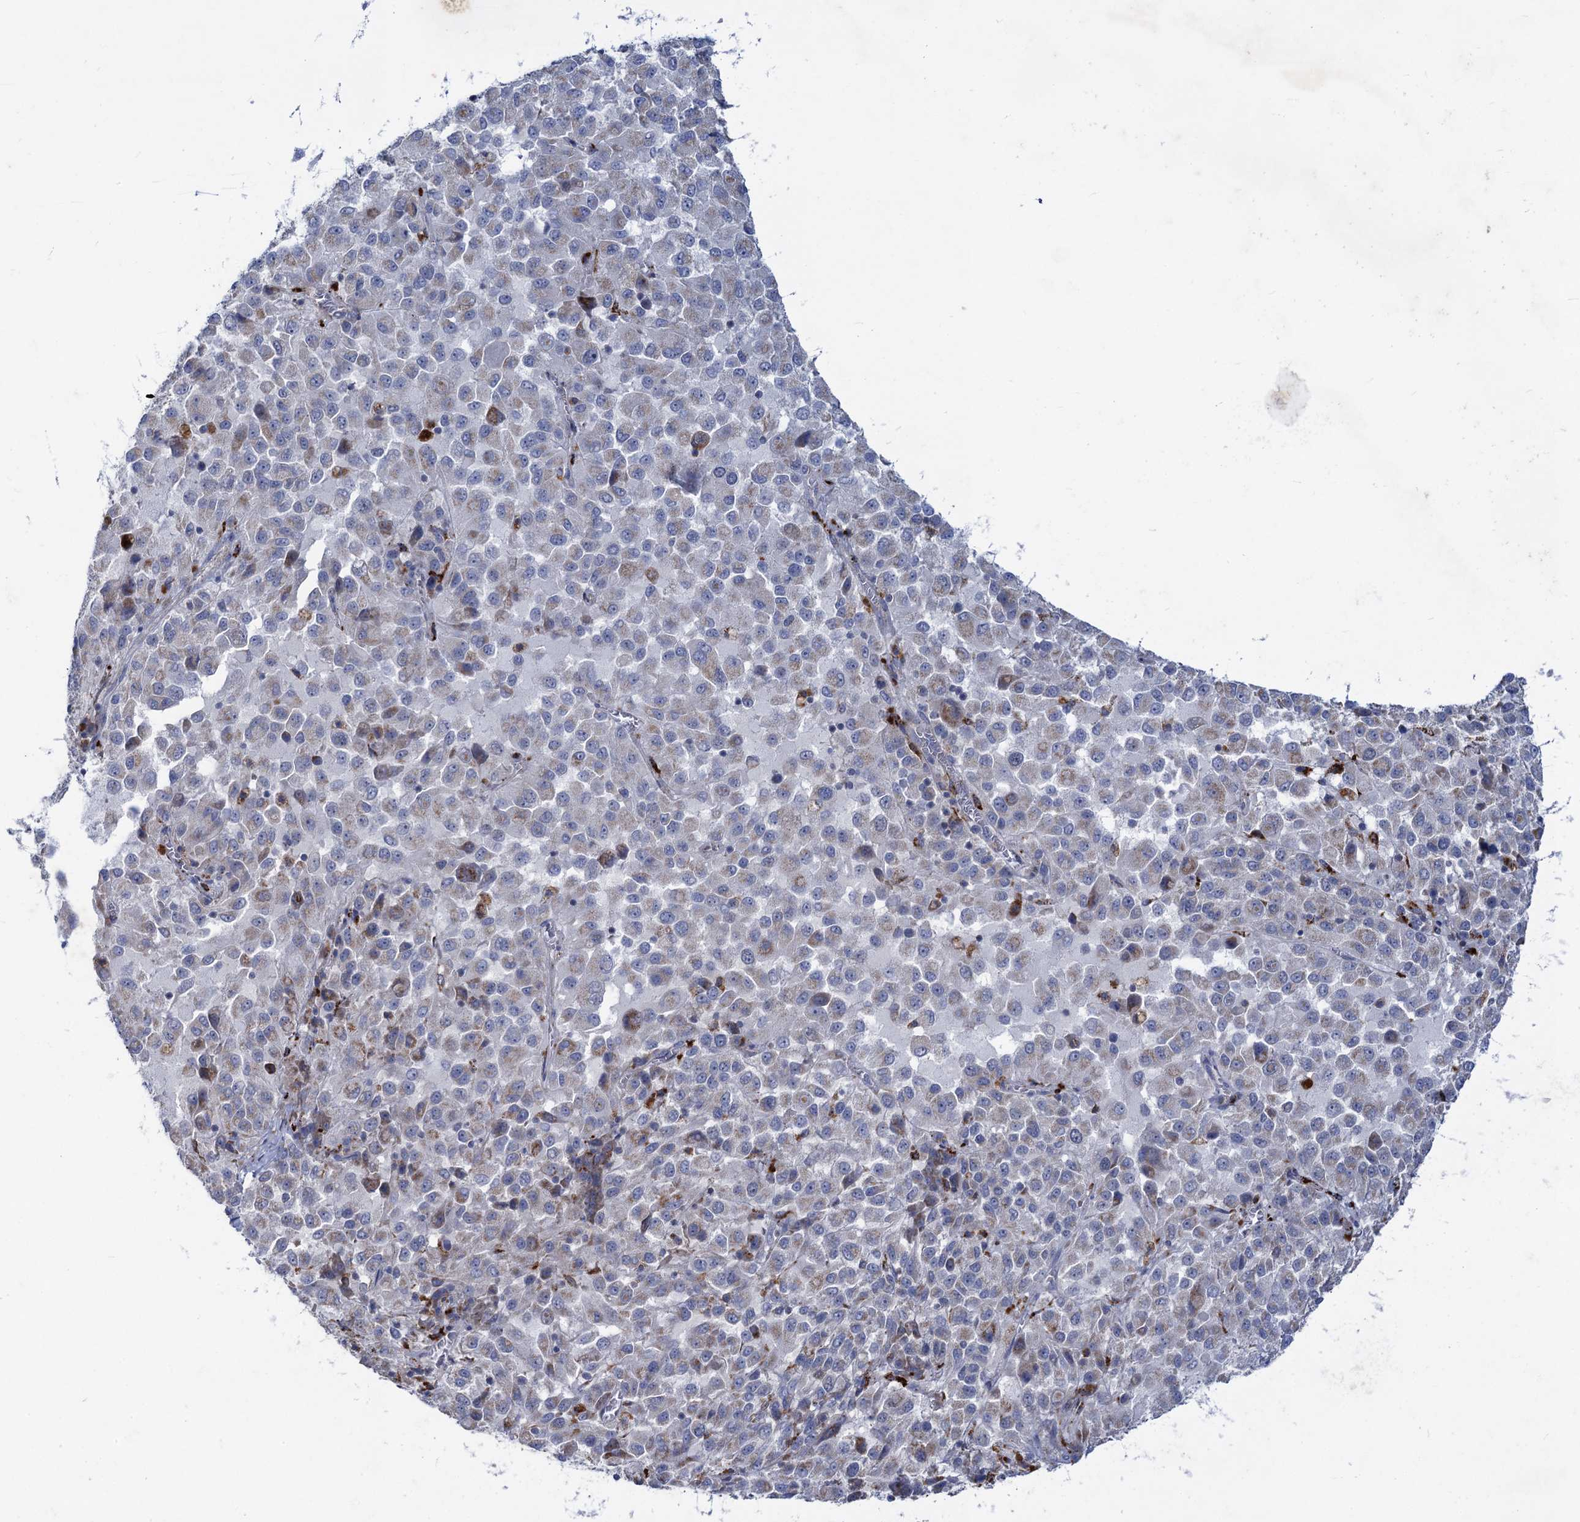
{"staining": {"intensity": "negative", "quantity": "none", "location": "none"}, "tissue": "melanoma", "cell_type": "Tumor cells", "image_type": "cancer", "snomed": [{"axis": "morphology", "description": "Malignant melanoma, Metastatic site"}, {"axis": "topography", "description": "Lung"}], "caption": "This is a image of immunohistochemistry staining of melanoma, which shows no staining in tumor cells. (DAB (3,3'-diaminobenzidine) IHC with hematoxylin counter stain).", "gene": "ANKS3", "patient": {"sex": "male", "age": 64}}